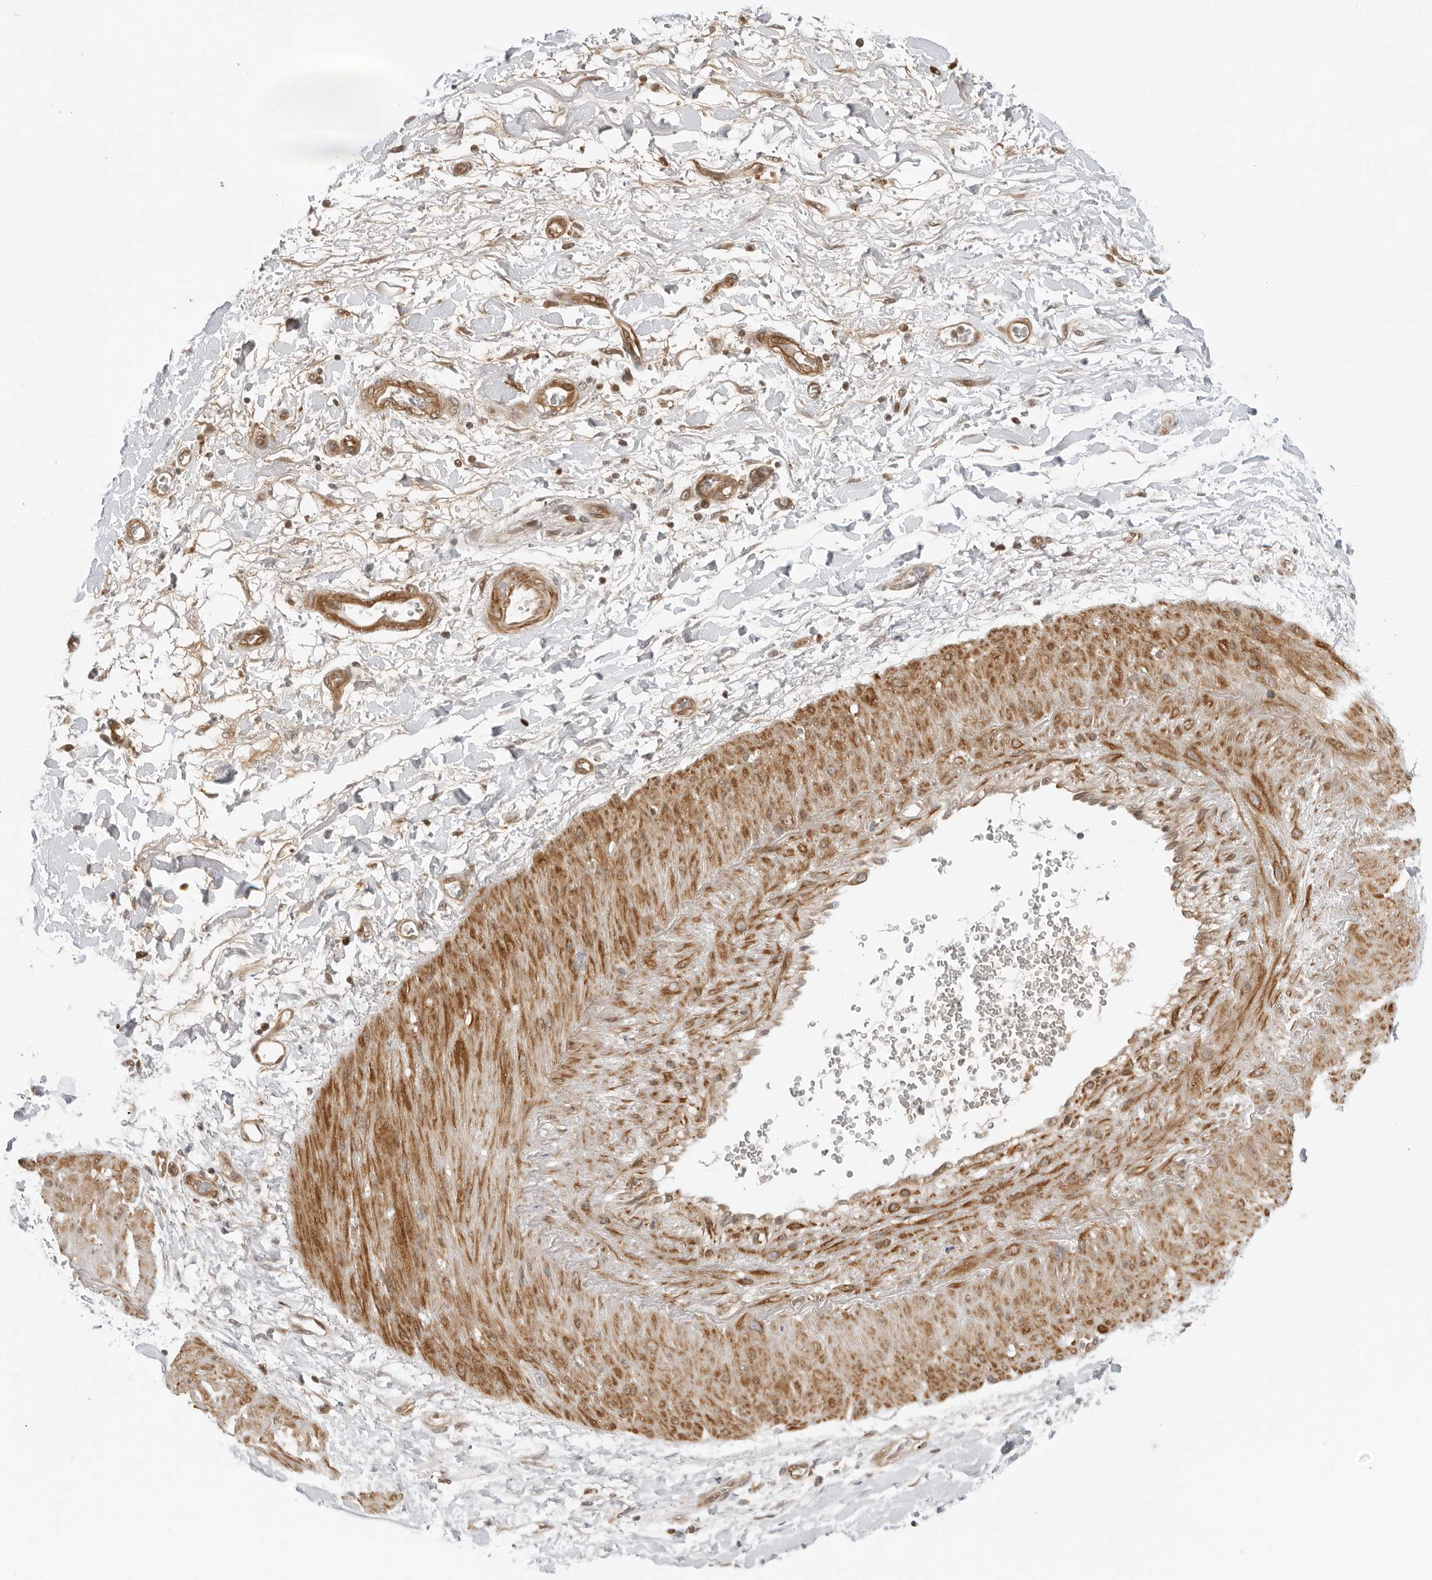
{"staining": {"intensity": "moderate", "quantity": ">75%", "location": "cytoplasmic/membranous,nuclear"}, "tissue": "soft tissue", "cell_type": "Fibroblasts", "image_type": "normal", "snomed": [{"axis": "morphology", "description": "Normal tissue, NOS"}, {"axis": "morphology", "description": "Adenocarcinoma, NOS"}, {"axis": "topography", "description": "Pancreas"}, {"axis": "topography", "description": "Peripheral nerve tissue"}], "caption": "Soft tissue stained with immunohistochemistry exhibits moderate cytoplasmic/membranous,nuclear expression in approximately >75% of fibroblasts.", "gene": "SUGCT", "patient": {"sex": "male", "age": 59}}